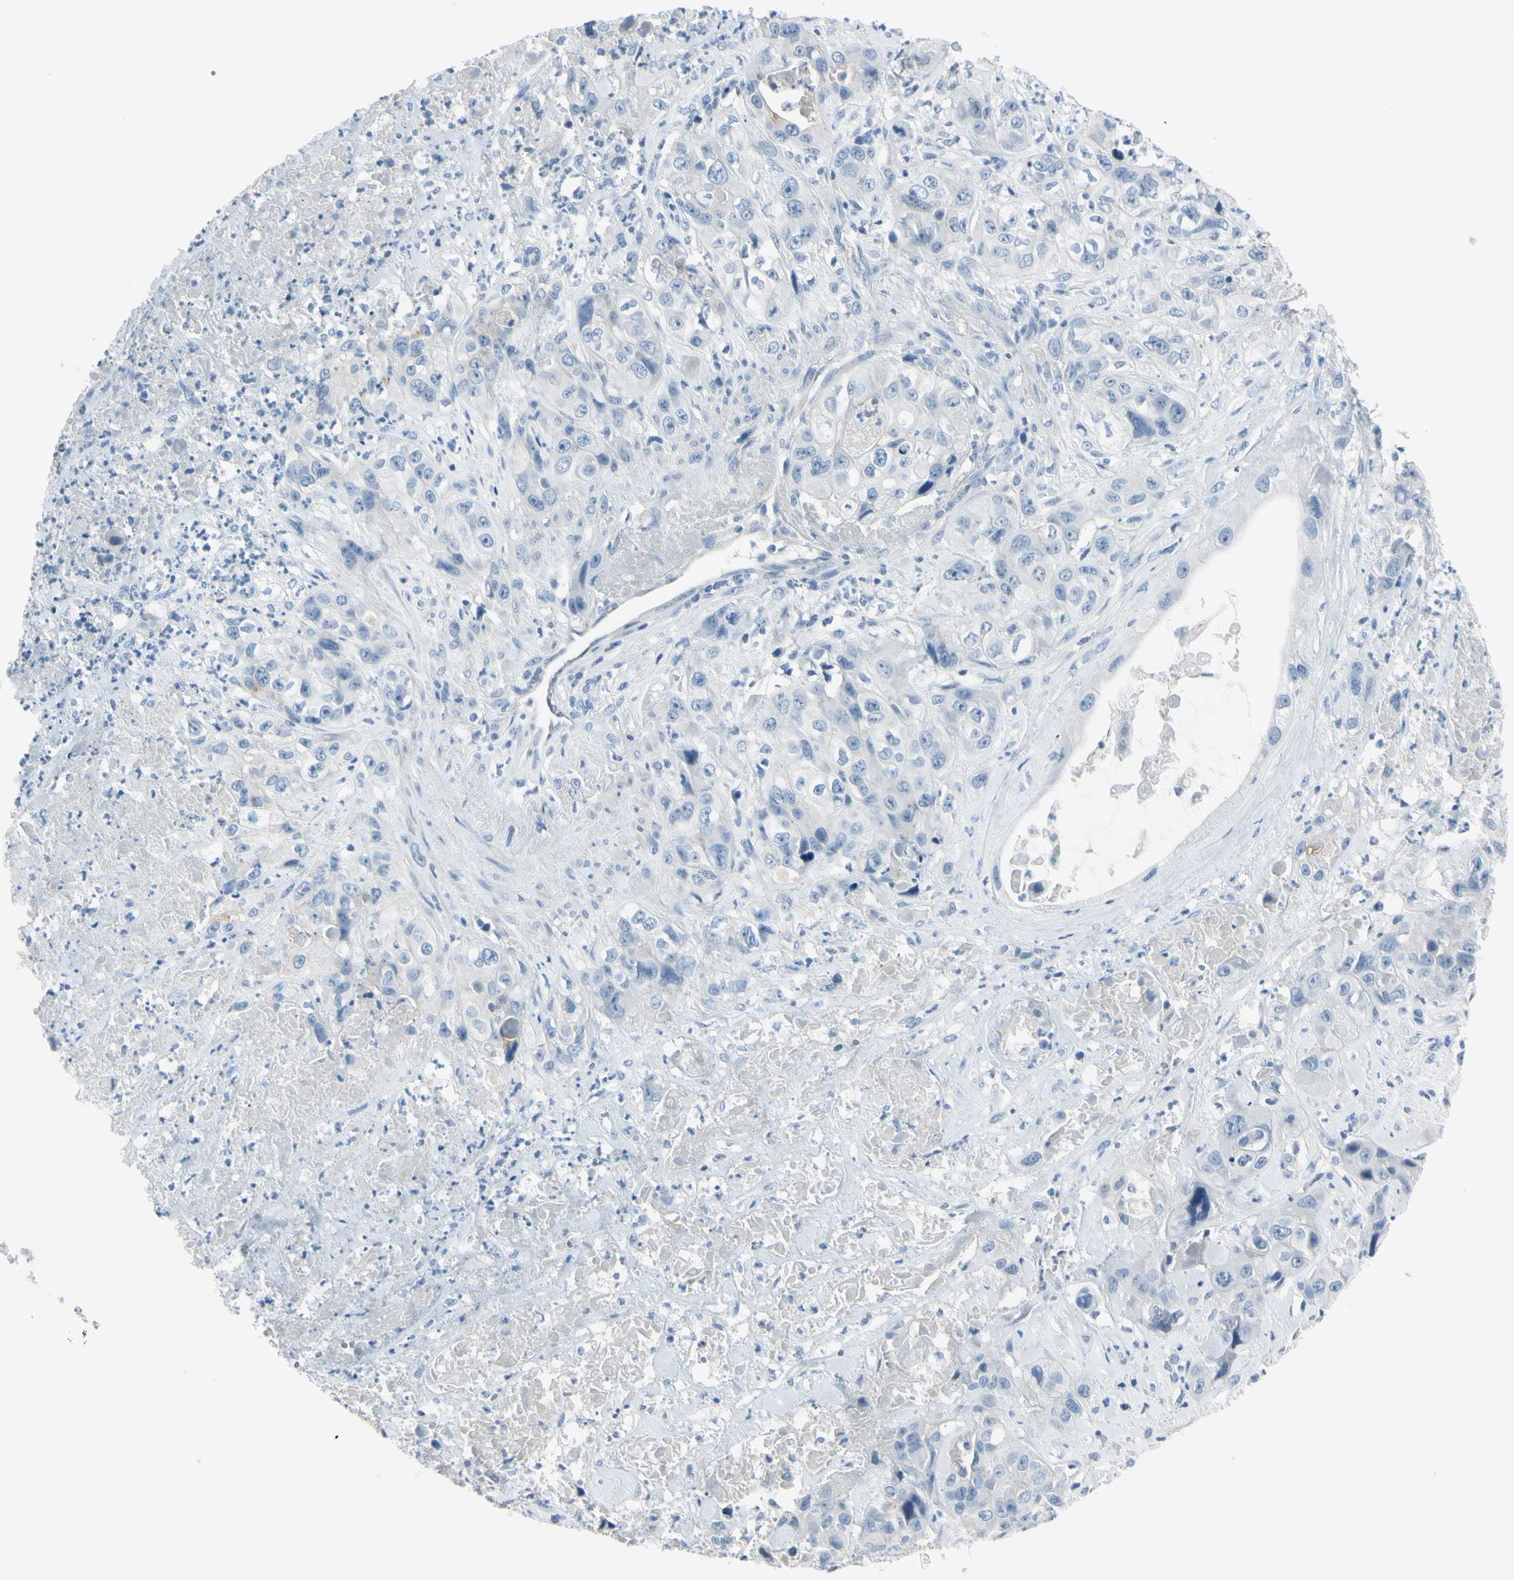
{"staining": {"intensity": "negative", "quantity": "none", "location": "none"}, "tissue": "liver cancer", "cell_type": "Tumor cells", "image_type": "cancer", "snomed": [{"axis": "morphology", "description": "Cholangiocarcinoma"}, {"axis": "topography", "description": "Liver"}], "caption": "An image of liver cholangiocarcinoma stained for a protein shows no brown staining in tumor cells.", "gene": "ASB9", "patient": {"sex": "female", "age": 61}}